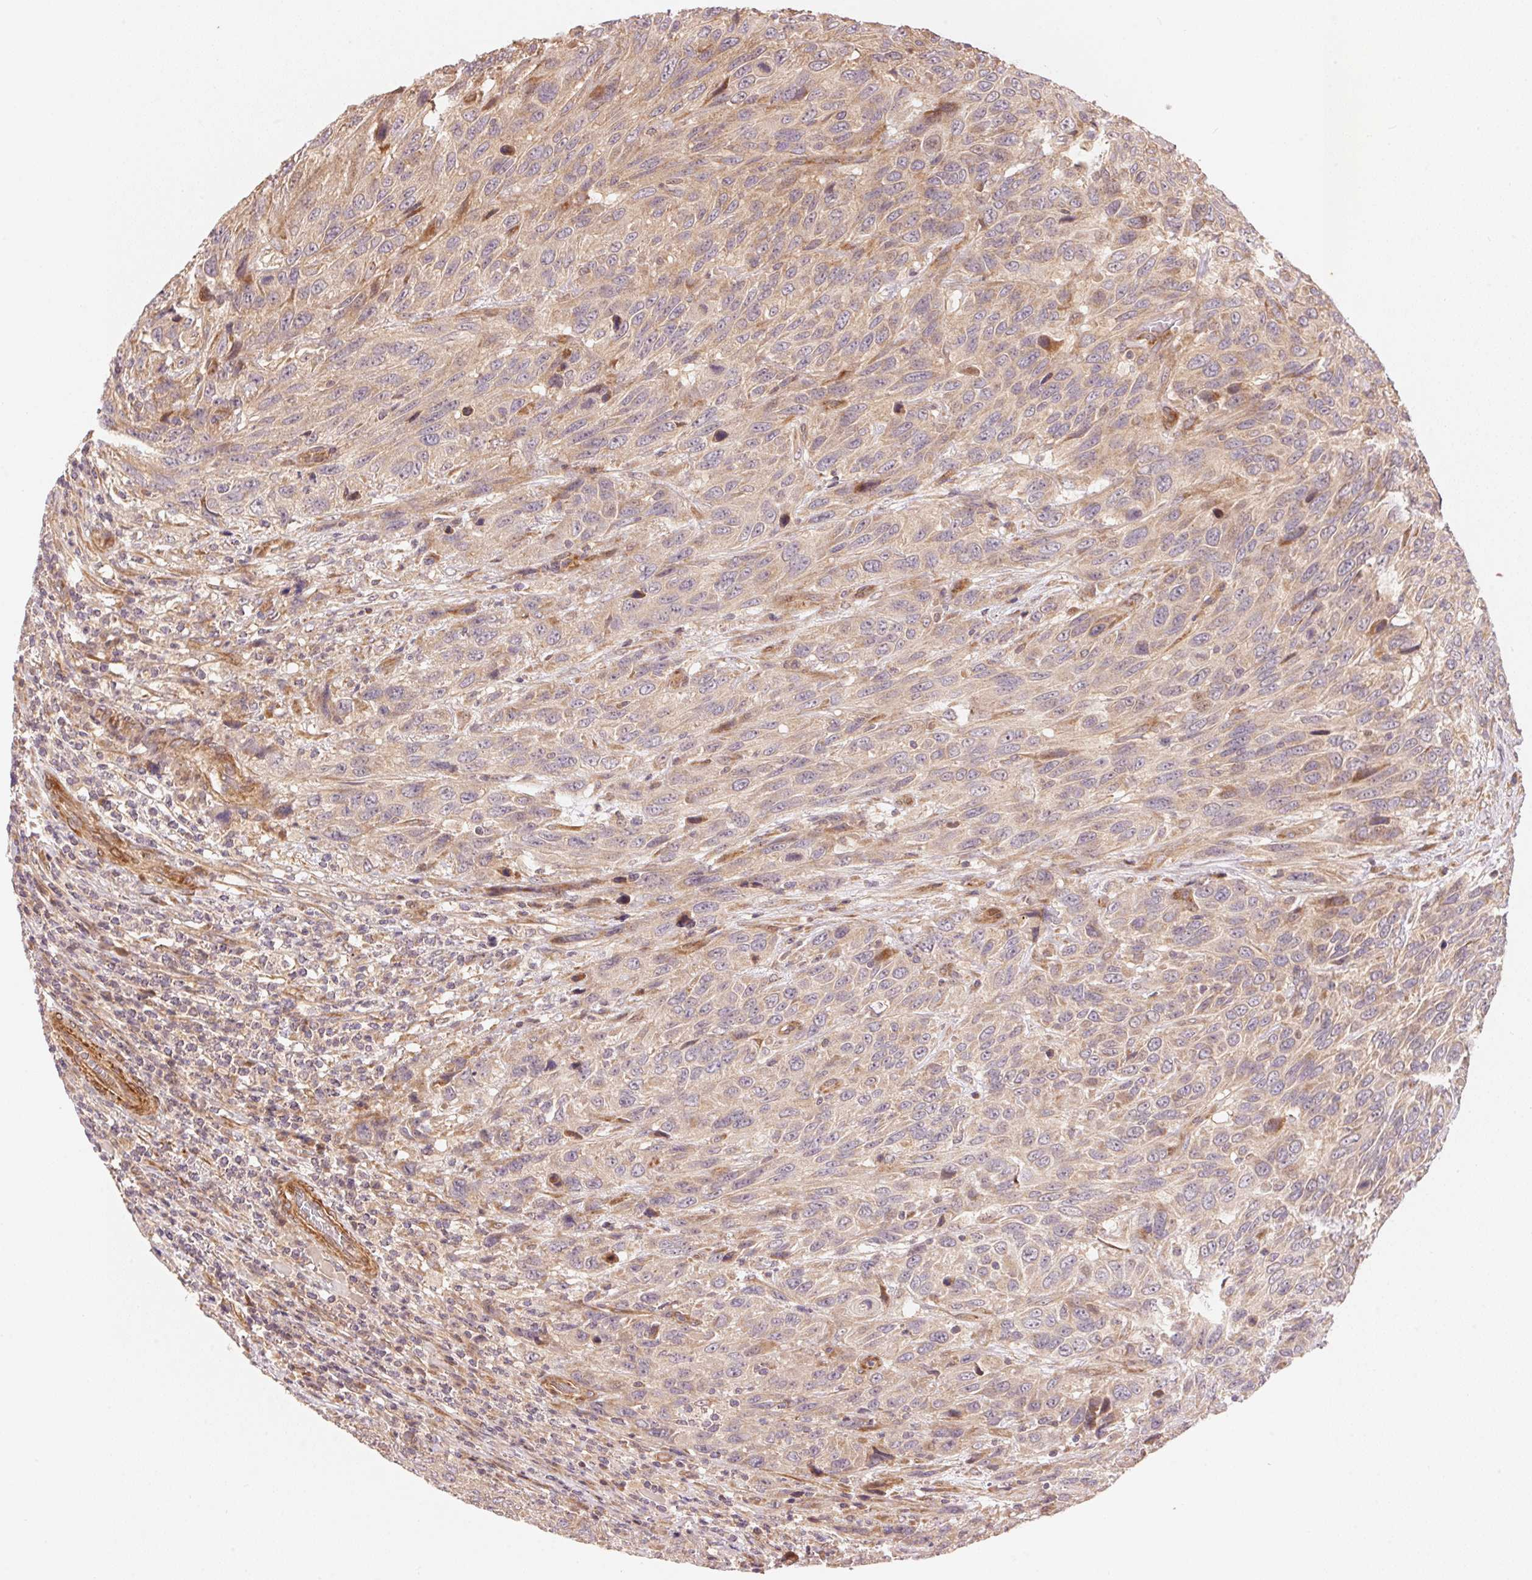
{"staining": {"intensity": "moderate", "quantity": "<25%", "location": "cytoplasmic/membranous"}, "tissue": "urothelial cancer", "cell_type": "Tumor cells", "image_type": "cancer", "snomed": [{"axis": "morphology", "description": "Urothelial carcinoma, High grade"}, {"axis": "topography", "description": "Urinary bladder"}], "caption": "There is low levels of moderate cytoplasmic/membranous expression in tumor cells of urothelial carcinoma (high-grade), as demonstrated by immunohistochemical staining (brown color).", "gene": "TNIP2", "patient": {"sex": "female", "age": 70}}